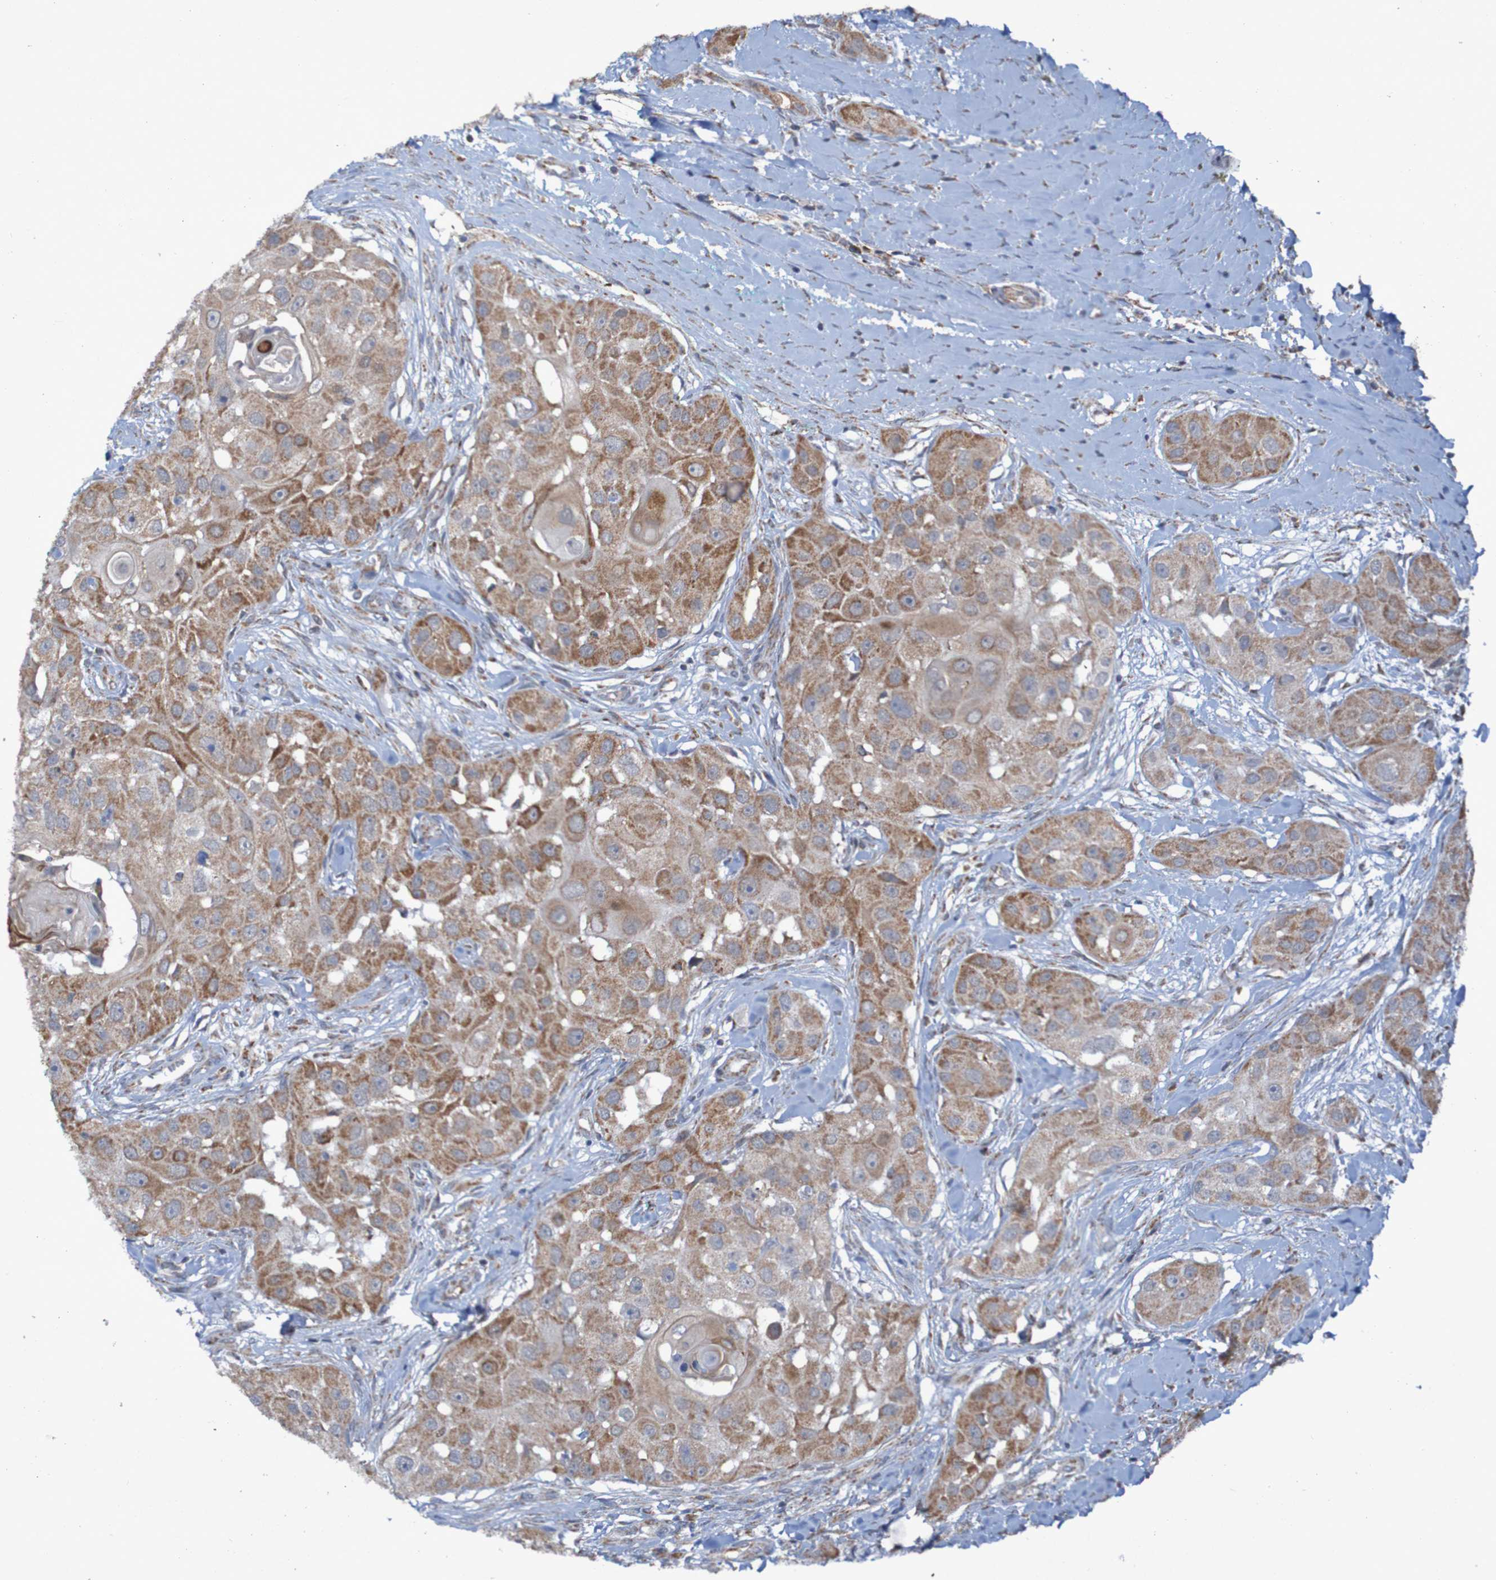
{"staining": {"intensity": "moderate", "quantity": ">75%", "location": "cytoplasmic/membranous"}, "tissue": "head and neck cancer", "cell_type": "Tumor cells", "image_type": "cancer", "snomed": [{"axis": "morphology", "description": "Normal tissue, NOS"}, {"axis": "morphology", "description": "Squamous cell carcinoma, NOS"}, {"axis": "topography", "description": "Skeletal muscle"}, {"axis": "topography", "description": "Head-Neck"}], "caption": "Immunohistochemistry image of neoplastic tissue: head and neck squamous cell carcinoma stained using IHC demonstrates medium levels of moderate protein expression localized specifically in the cytoplasmic/membranous of tumor cells, appearing as a cytoplasmic/membranous brown color.", "gene": "CCDC51", "patient": {"sex": "male", "age": 51}}